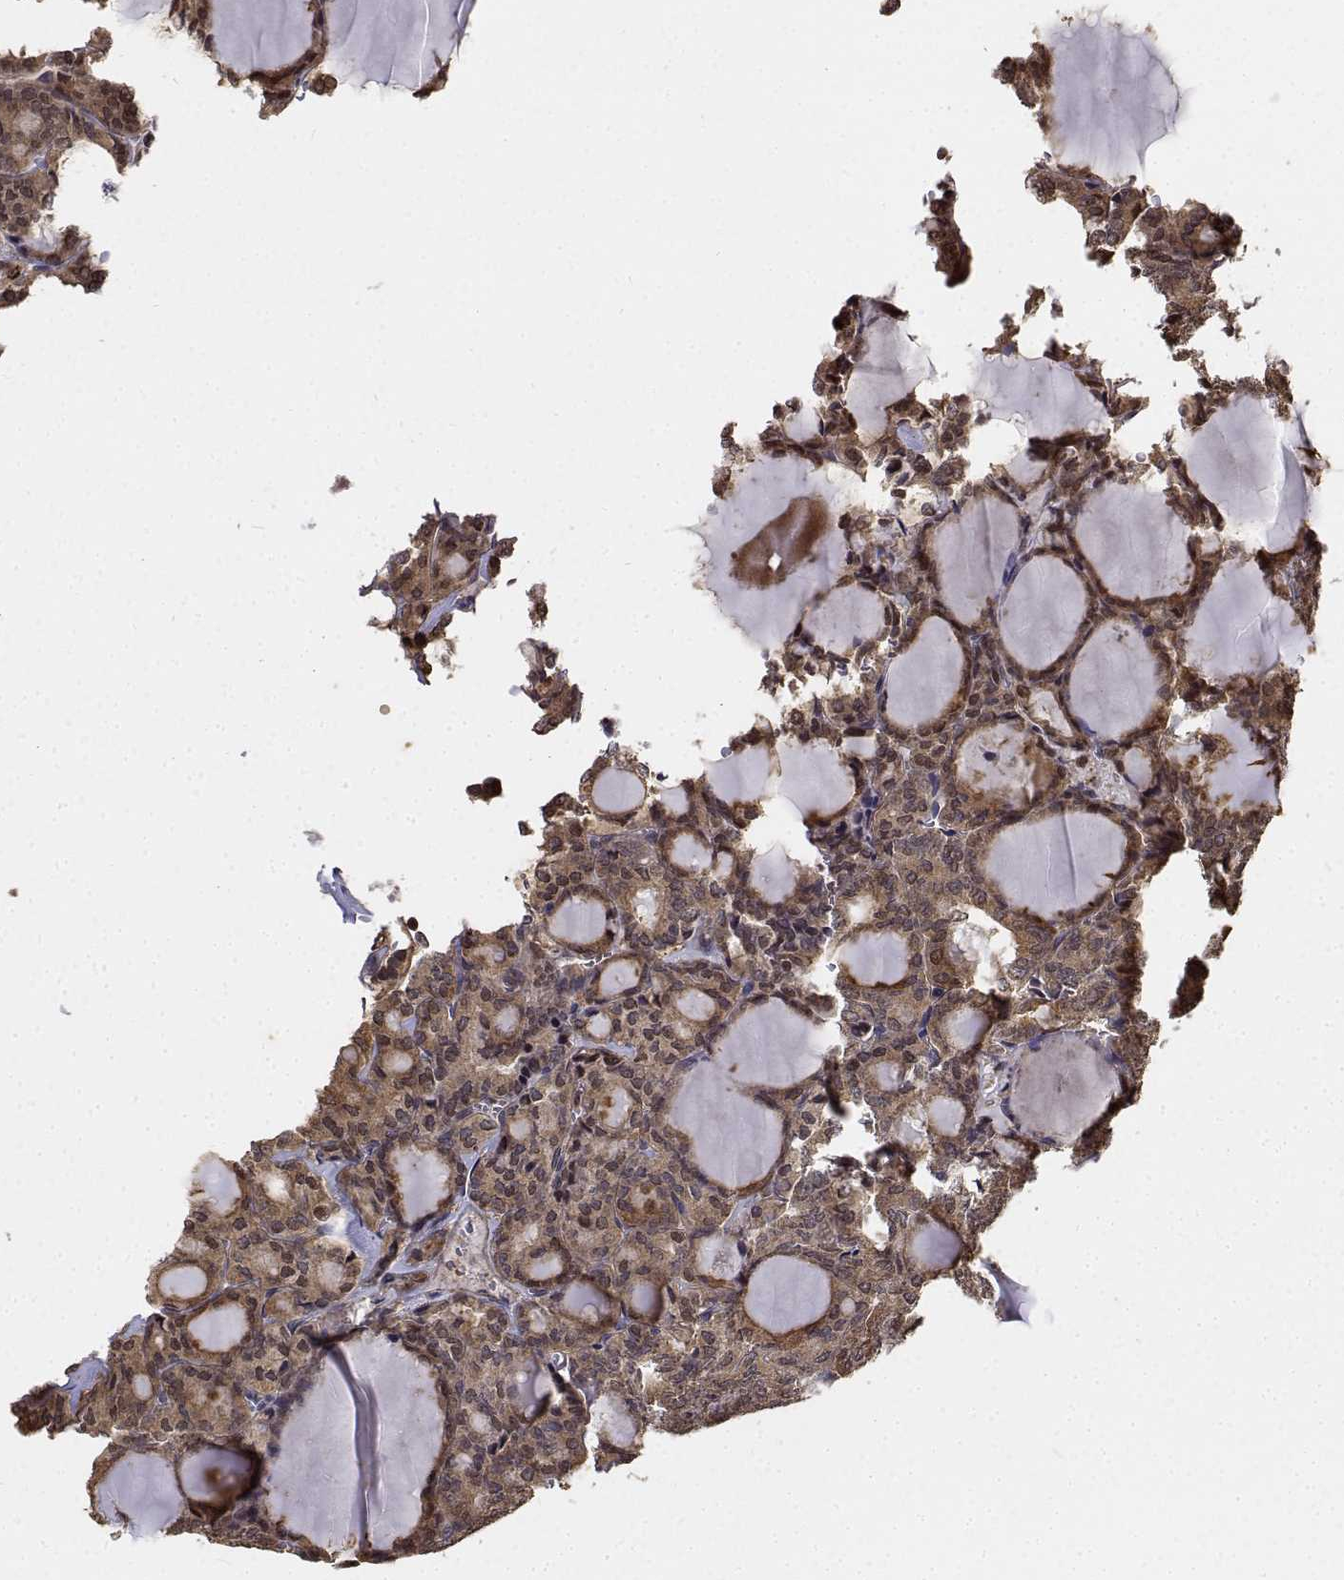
{"staining": {"intensity": "moderate", "quantity": ">75%", "location": "cytoplasmic/membranous,nuclear"}, "tissue": "thyroid cancer", "cell_type": "Tumor cells", "image_type": "cancer", "snomed": [{"axis": "morphology", "description": "Follicular adenoma carcinoma, NOS"}, {"axis": "topography", "description": "Thyroid gland"}], "caption": "Immunohistochemistry staining of thyroid cancer (follicular adenoma carcinoma), which reveals medium levels of moderate cytoplasmic/membranous and nuclear expression in about >75% of tumor cells indicating moderate cytoplasmic/membranous and nuclear protein expression. The staining was performed using DAB (brown) for protein detection and nuclei were counterstained in hematoxylin (blue).", "gene": "PCID2", "patient": {"sex": "male", "age": 74}}